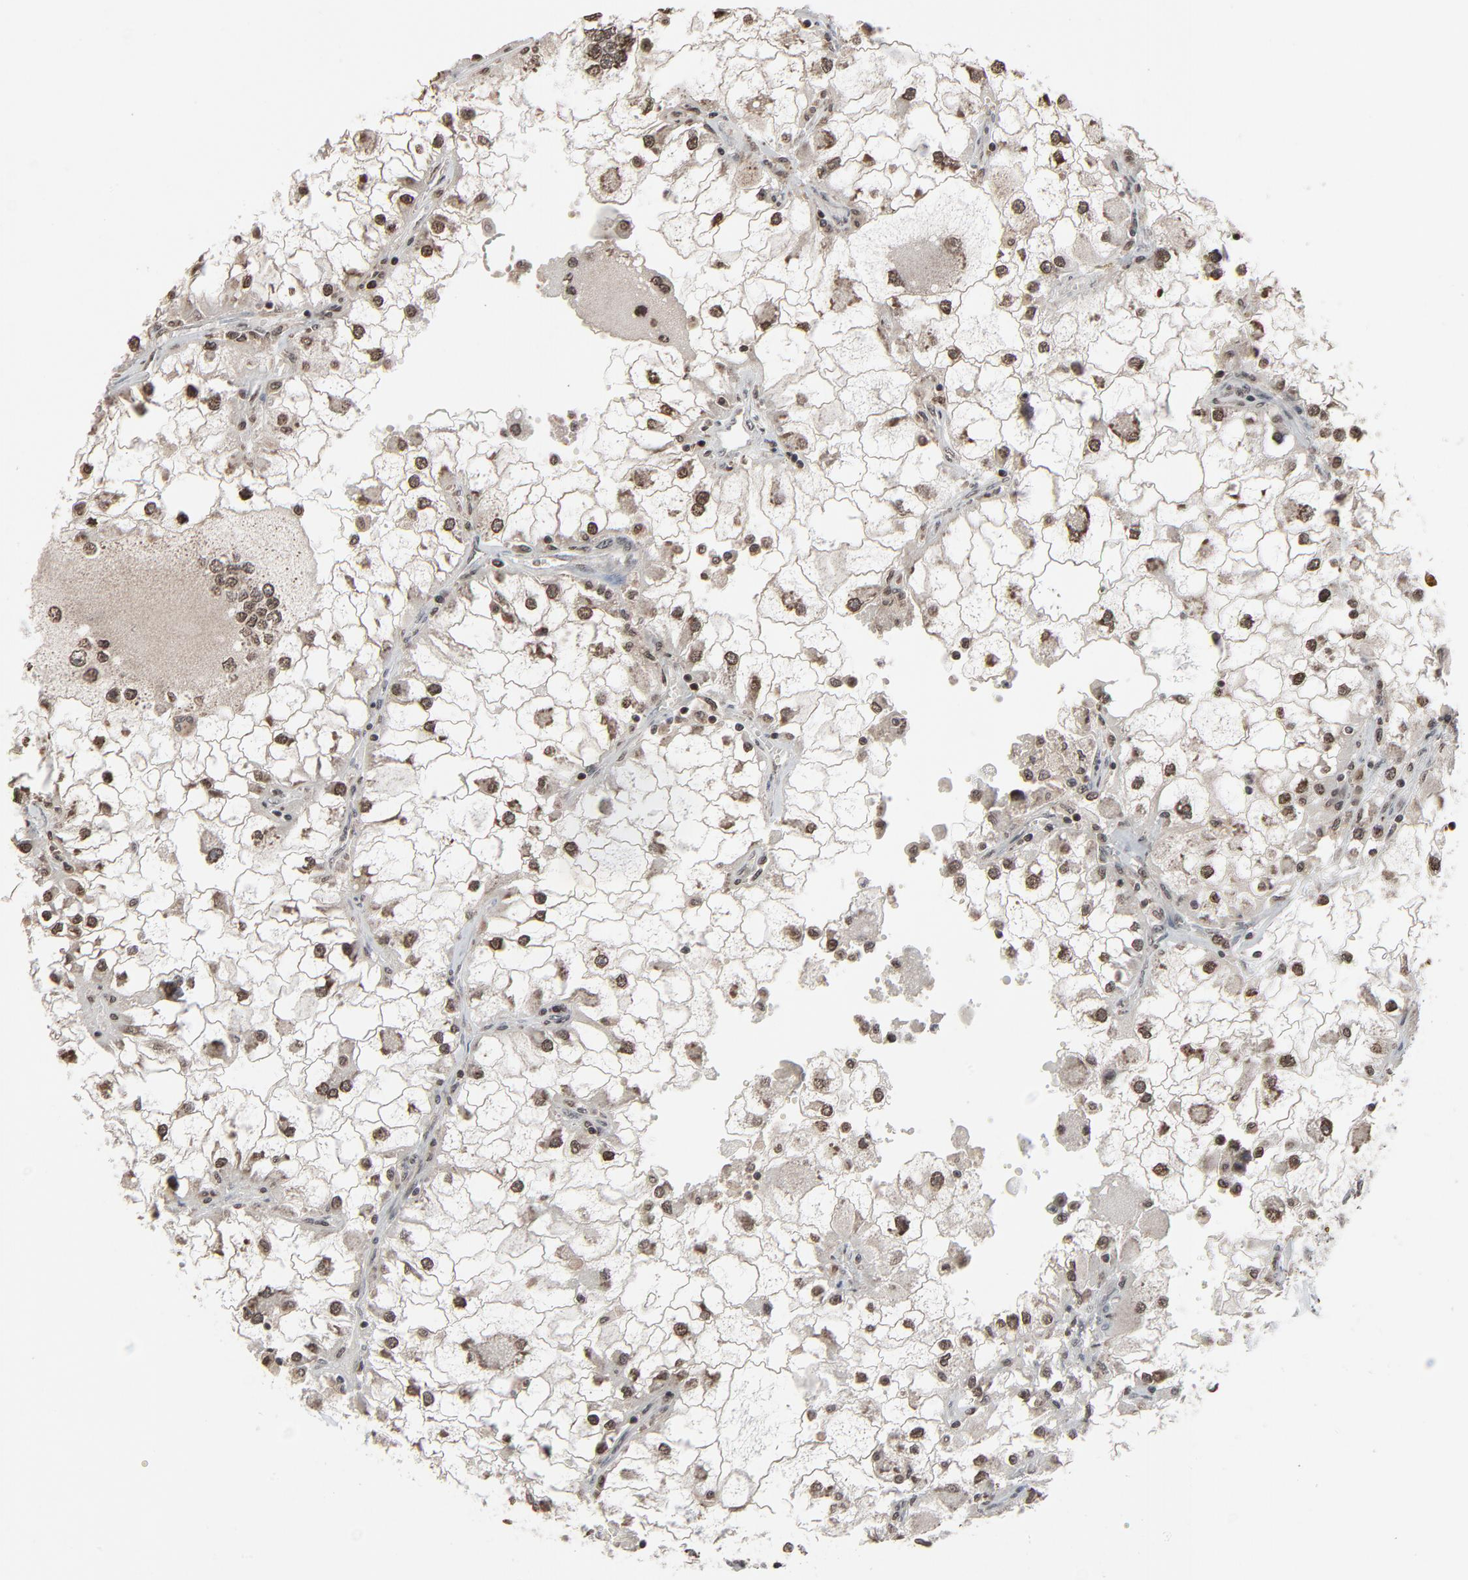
{"staining": {"intensity": "moderate", "quantity": ">75%", "location": "nuclear"}, "tissue": "renal cancer", "cell_type": "Tumor cells", "image_type": "cancer", "snomed": [{"axis": "morphology", "description": "Adenocarcinoma, NOS"}, {"axis": "topography", "description": "Kidney"}], "caption": "Moderate nuclear expression is present in about >75% of tumor cells in renal adenocarcinoma.", "gene": "RPS6KA3", "patient": {"sex": "female", "age": 73}}